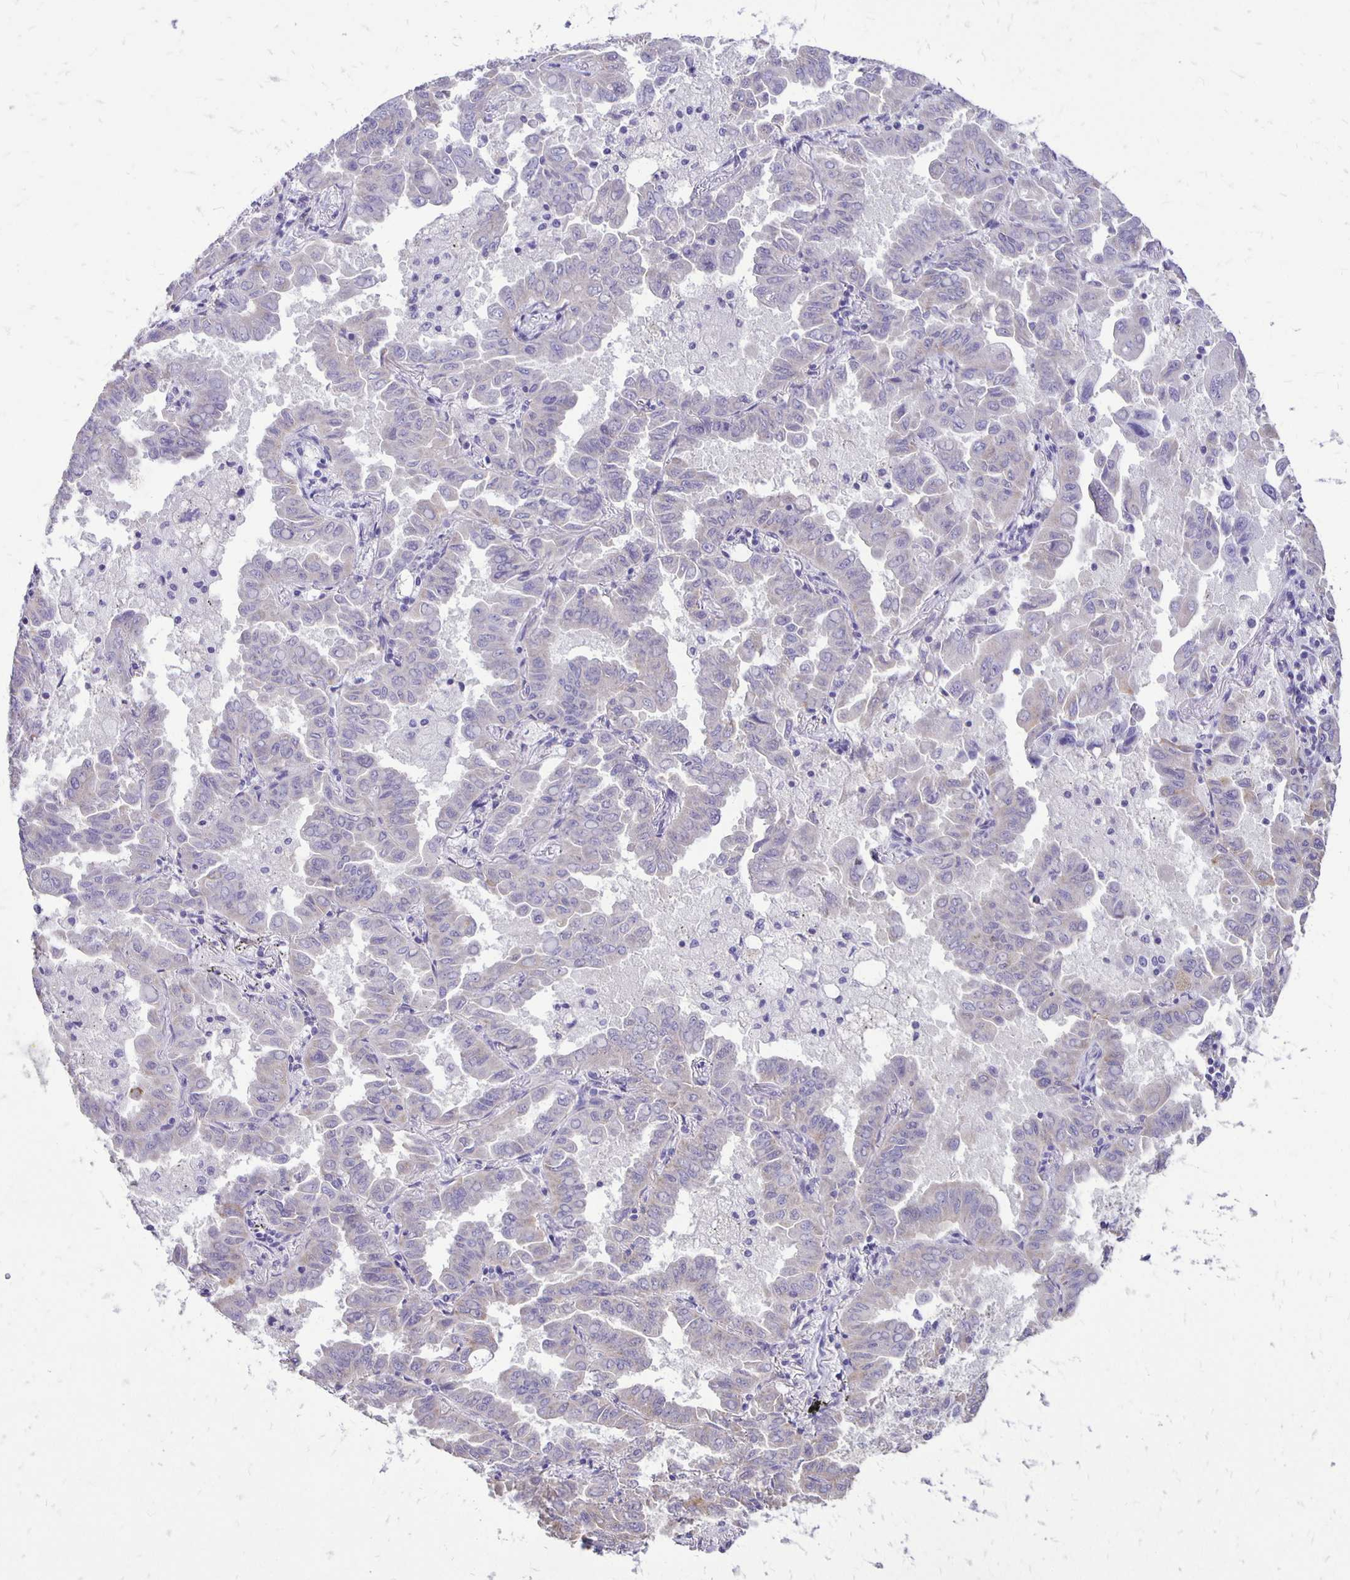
{"staining": {"intensity": "negative", "quantity": "none", "location": "none"}, "tissue": "lung cancer", "cell_type": "Tumor cells", "image_type": "cancer", "snomed": [{"axis": "morphology", "description": "Adenocarcinoma, NOS"}, {"axis": "topography", "description": "Lung"}], "caption": "The photomicrograph reveals no significant expression in tumor cells of adenocarcinoma (lung).", "gene": "ANKRD45", "patient": {"sex": "male", "age": 64}}